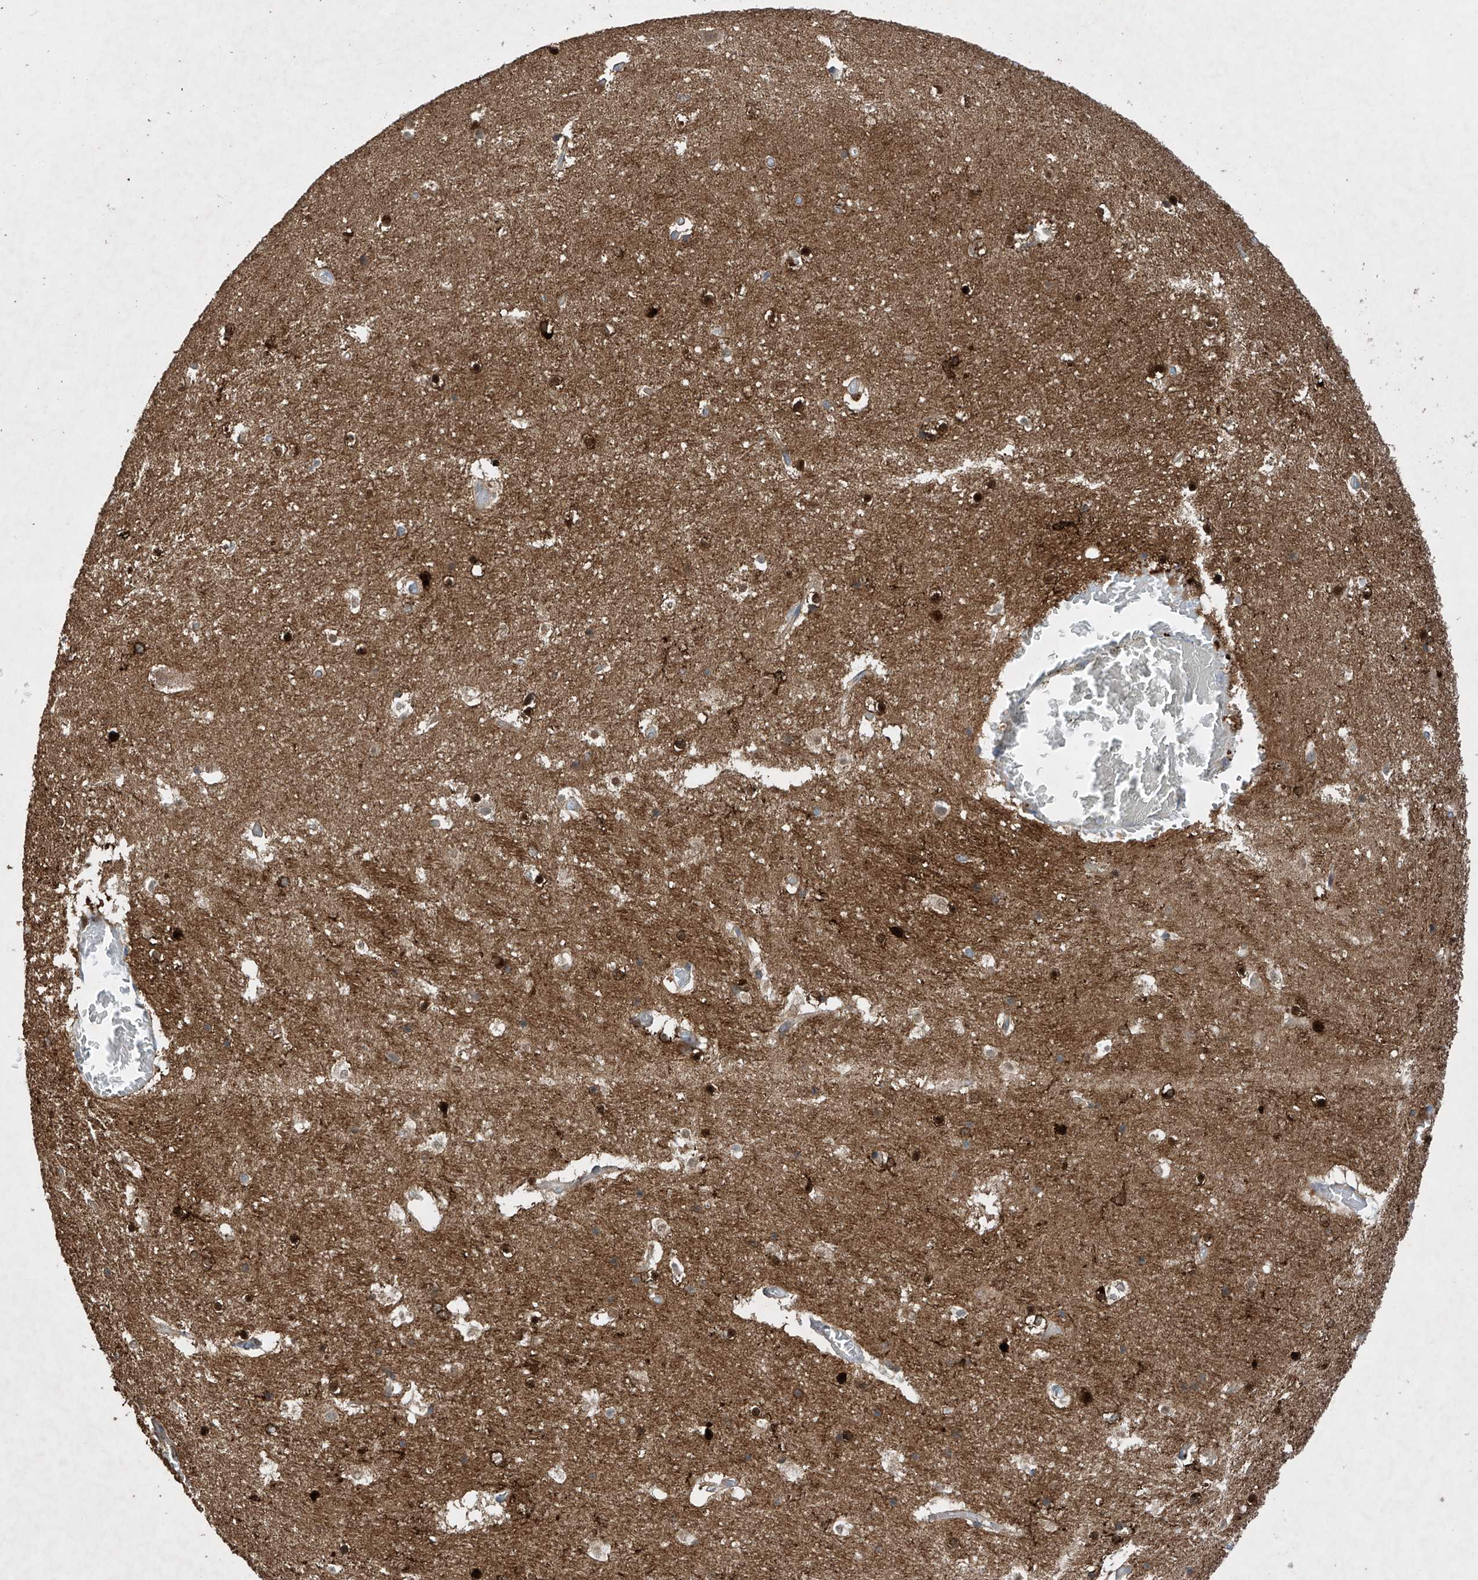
{"staining": {"intensity": "strong", "quantity": "<25%", "location": "cytoplasmic/membranous,nuclear"}, "tissue": "hippocampus", "cell_type": "Glial cells", "image_type": "normal", "snomed": [{"axis": "morphology", "description": "Normal tissue, NOS"}, {"axis": "topography", "description": "Hippocampus"}], "caption": "About <25% of glial cells in normal hippocampus display strong cytoplasmic/membranous,nuclear protein staining as visualized by brown immunohistochemical staining.", "gene": "PHACTR2", "patient": {"sex": "female", "age": 52}}